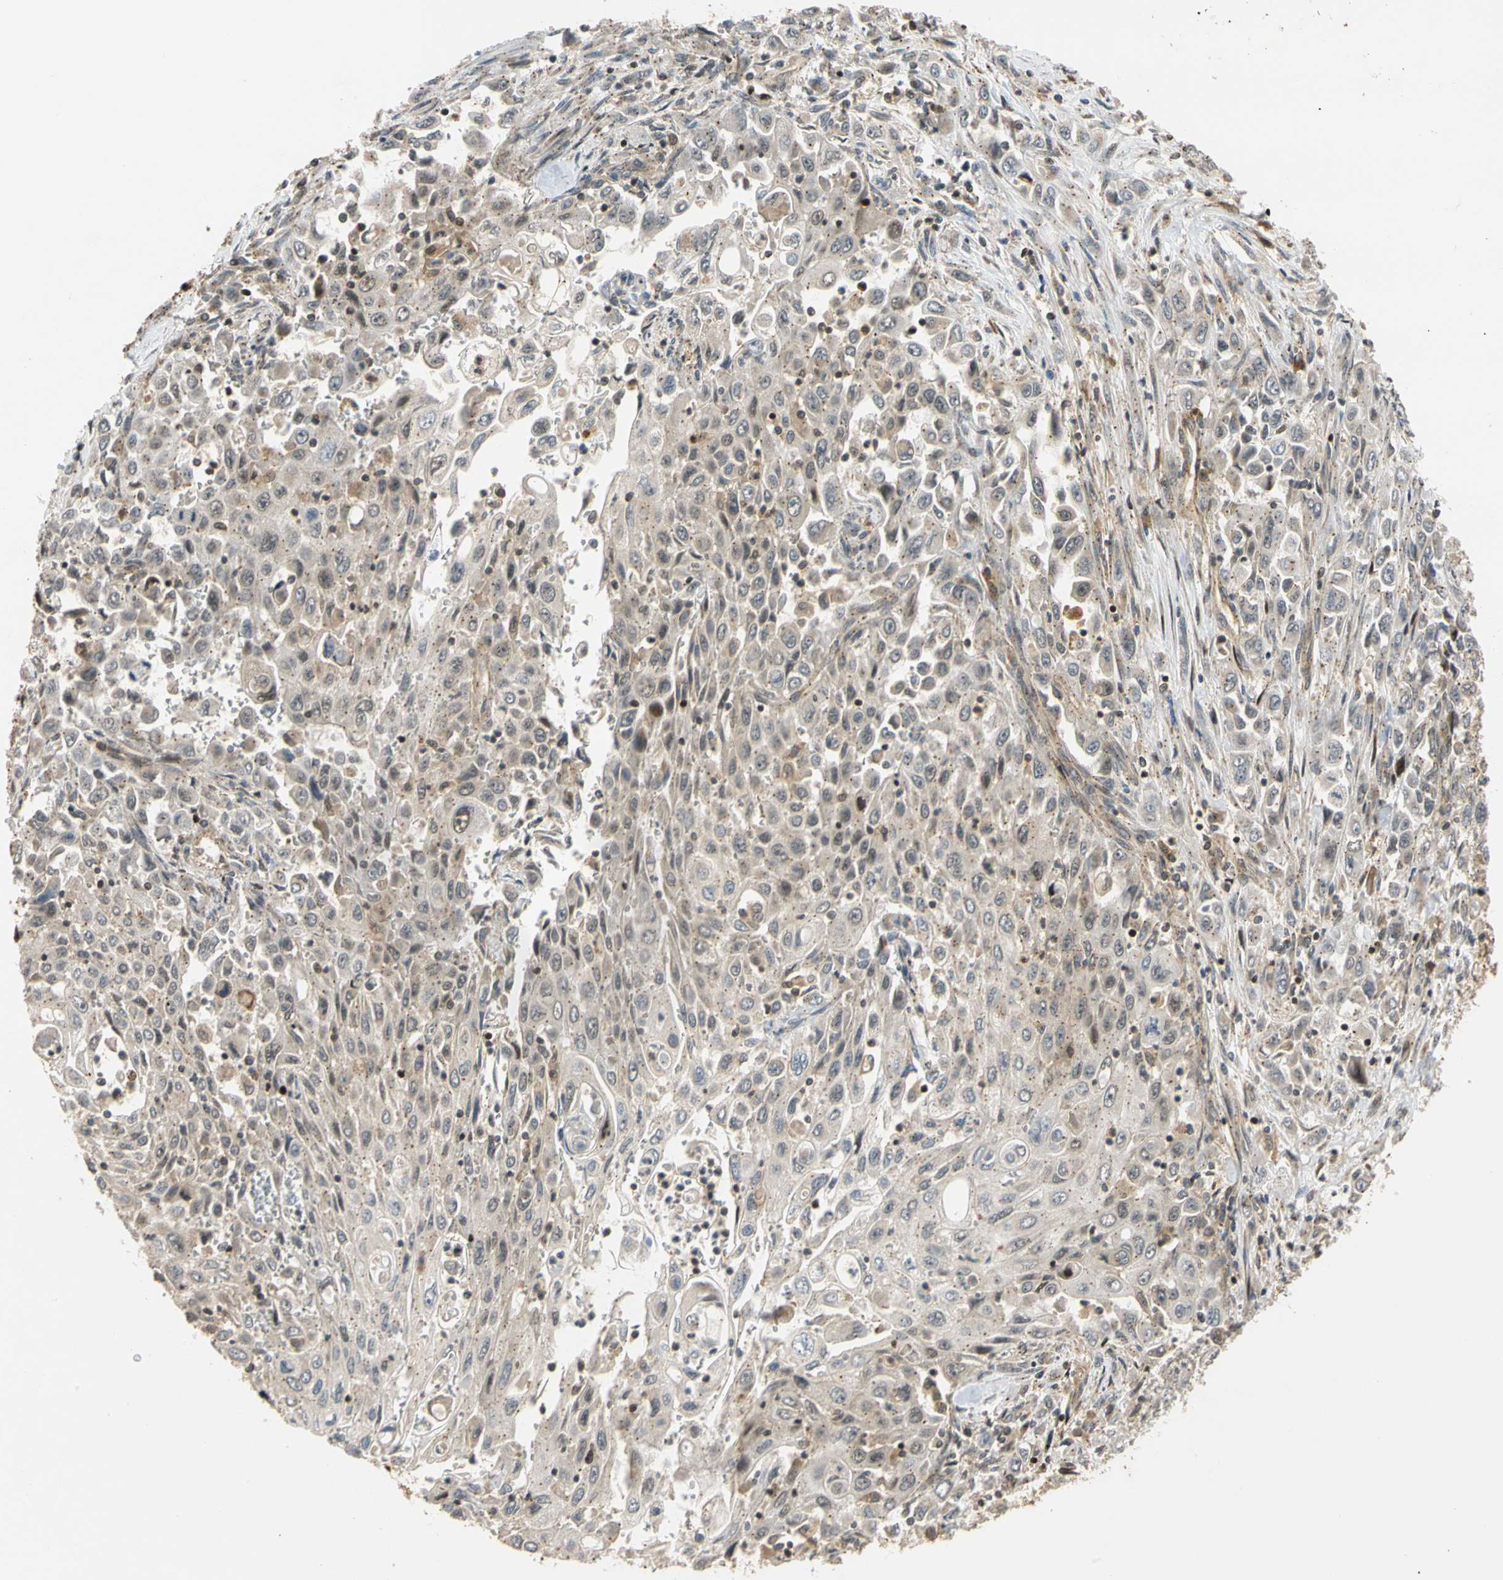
{"staining": {"intensity": "weak", "quantity": "<25%", "location": "cytoplasmic/membranous"}, "tissue": "pancreatic cancer", "cell_type": "Tumor cells", "image_type": "cancer", "snomed": [{"axis": "morphology", "description": "Adenocarcinoma, NOS"}, {"axis": "topography", "description": "Pancreas"}], "caption": "The micrograph exhibits no significant positivity in tumor cells of pancreatic cancer. (DAB (3,3'-diaminobenzidine) IHC with hematoxylin counter stain).", "gene": "IP6K2", "patient": {"sex": "male", "age": 70}}